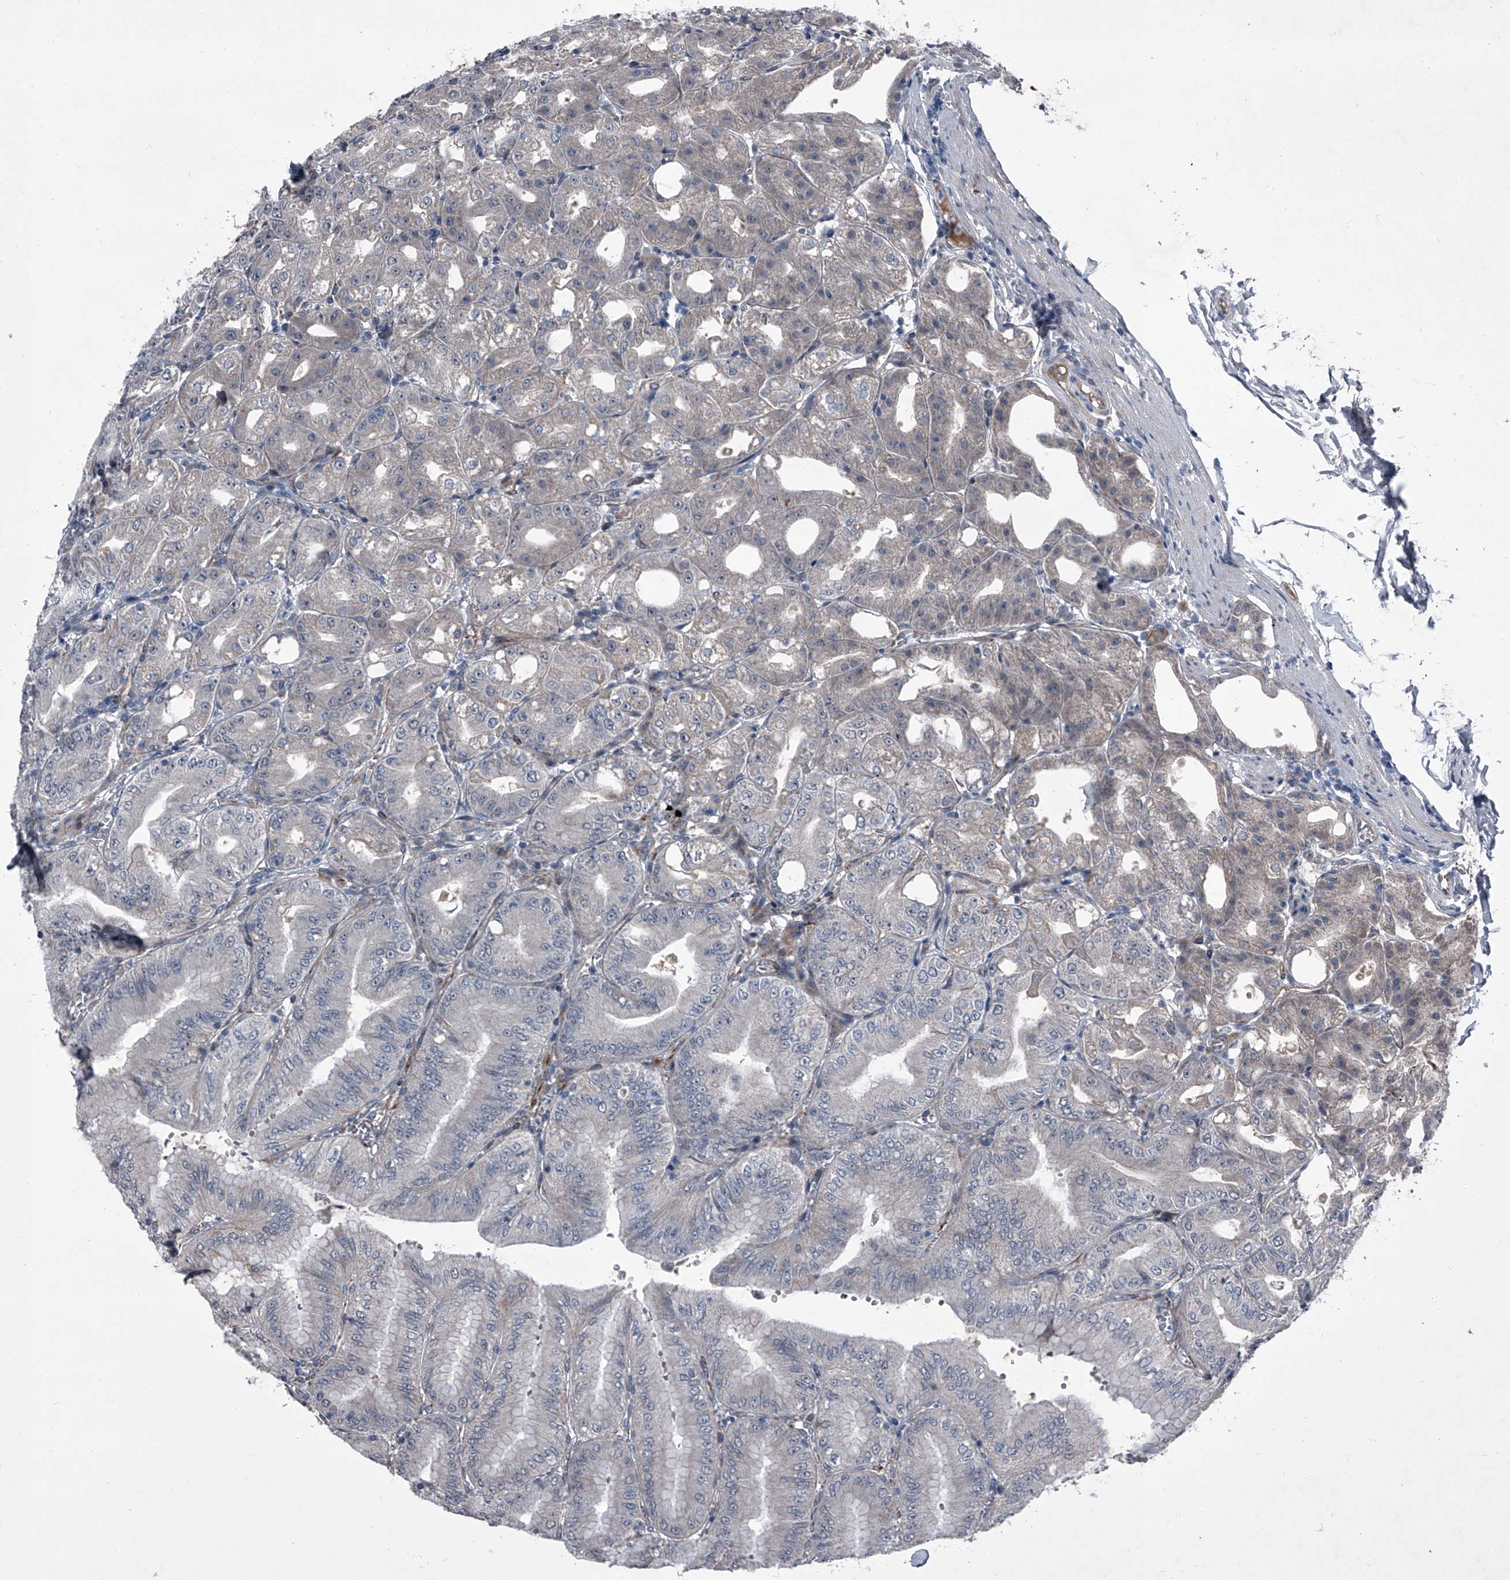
{"staining": {"intensity": "moderate", "quantity": "<25%", "location": "nuclear"}, "tissue": "stomach", "cell_type": "Glandular cells", "image_type": "normal", "snomed": [{"axis": "morphology", "description": "Normal tissue, NOS"}, {"axis": "topography", "description": "Stomach, lower"}], "caption": "Stomach stained with DAB (3,3'-diaminobenzidine) immunohistochemistry exhibits low levels of moderate nuclear positivity in about <25% of glandular cells. The staining was performed using DAB (3,3'-diaminobenzidine) to visualize the protein expression in brown, while the nuclei were stained in blue with hematoxylin (Magnification: 20x).", "gene": "ELK4", "patient": {"sex": "male", "age": 71}}